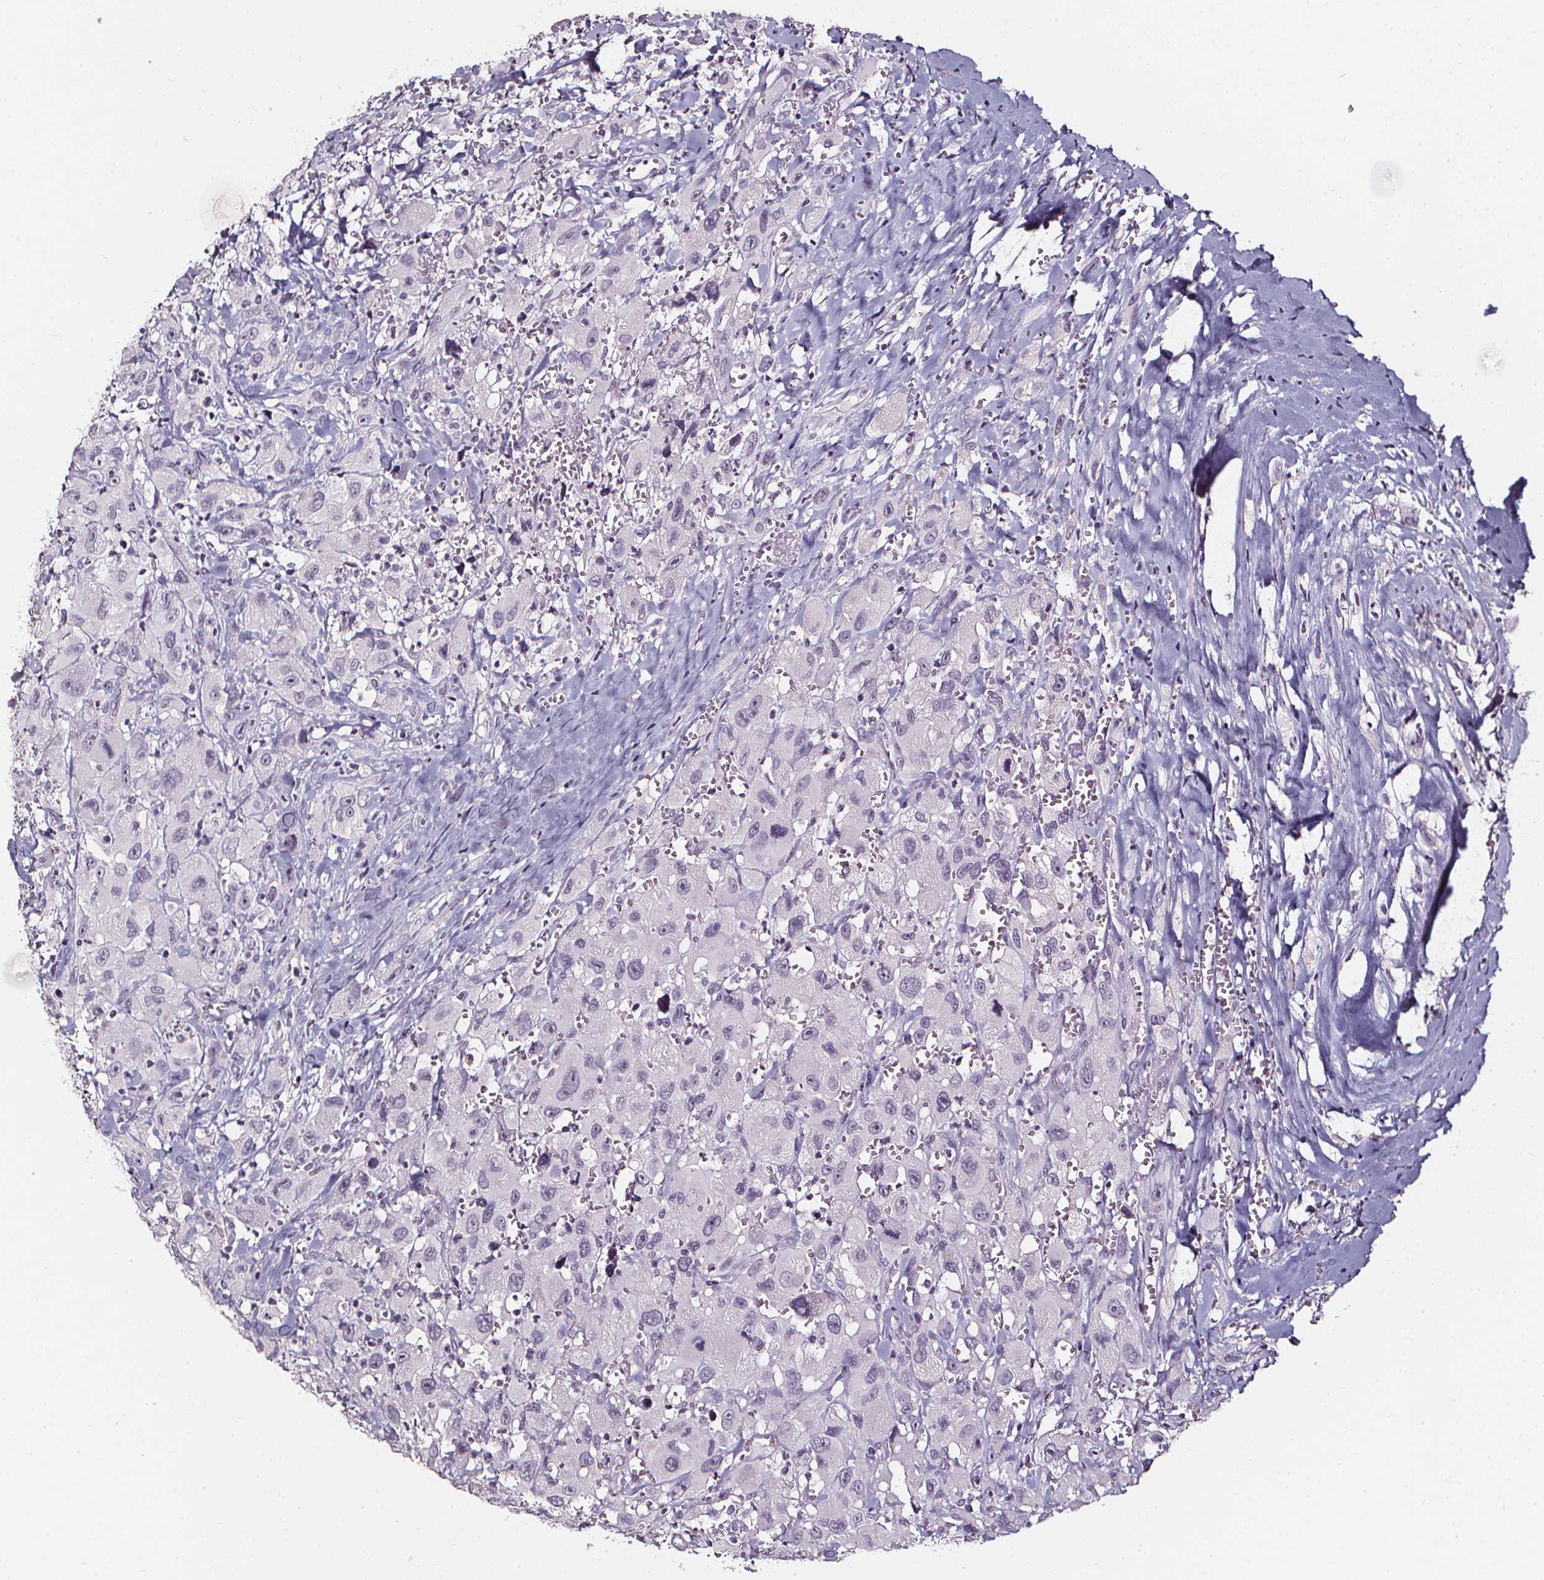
{"staining": {"intensity": "negative", "quantity": "none", "location": "none"}, "tissue": "head and neck cancer", "cell_type": "Tumor cells", "image_type": "cancer", "snomed": [{"axis": "morphology", "description": "Squamous cell carcinoma, NOS"}, {"axis": "morphology", "description": "Squamous cell carcinoma, metastatic, NOS"}, {"axis": "topography", "description": "Oral tissue"}, {"axis": "topography", "description": "Head-Neck"}], "caption": "This is a photomicrograph of IHC staining of head and neck cancer, which shows no expression in tumor cells.", "gene": "DEFA5", "patient": {"sex": "female", "age": 85}}